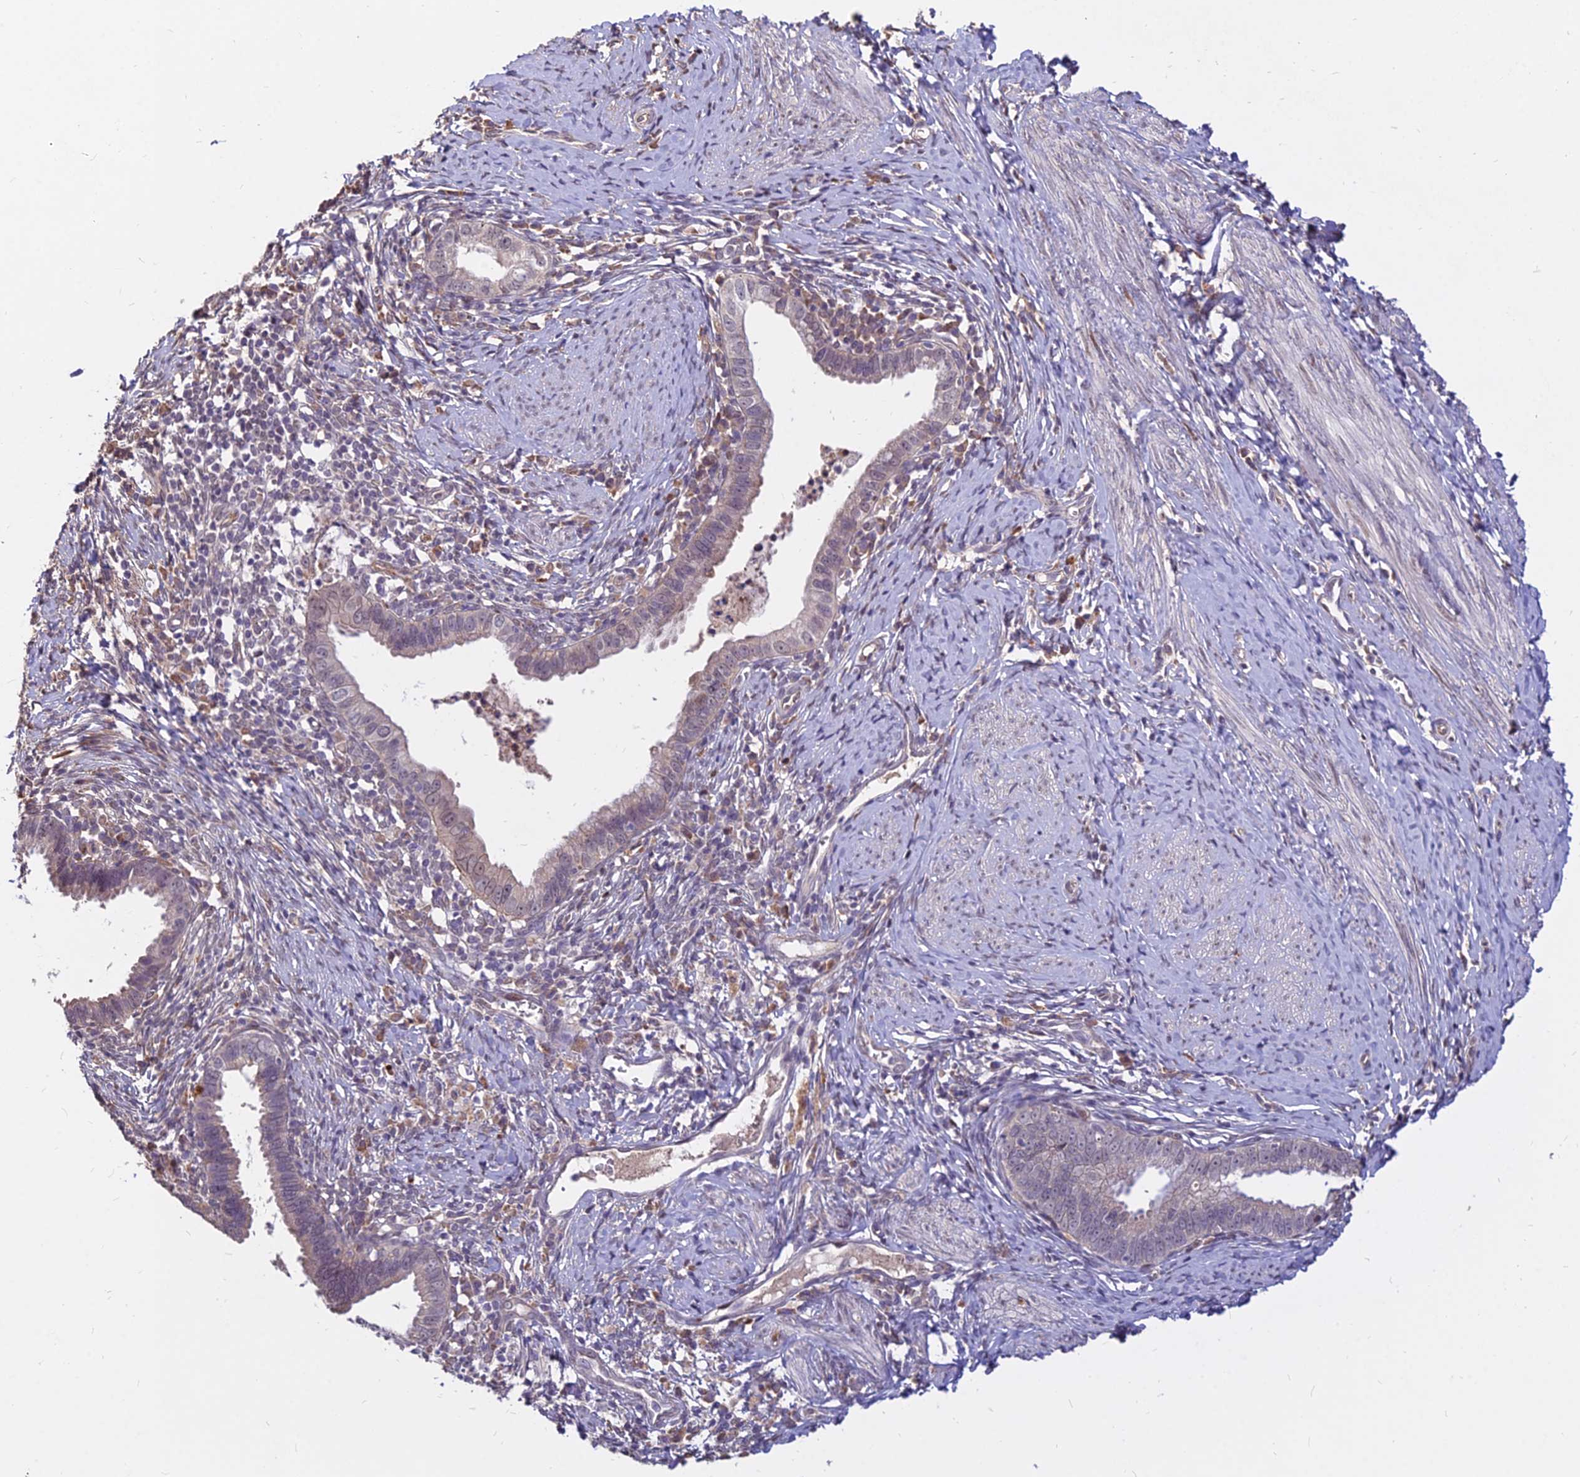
{"staining": {"intensity": "weak", "quantity": "<25%", "location": "cytoplasmic/membranous,nuclear"}, "tissue": "cervical cancer", "cell_type": "Tumor cells", "image_type": "cancer", "snomed": [{"axis": "morphology", "description": "Adenocarcinoma, NOS"}, {"axis": "topography", "description": "Cervix"}], "caption": "Tumor cells are negative for brown protein staining in cervical cancer (adenocarcinoma).", "gene": "C11orf68", "patient": {"sex": "female", "age": 36}}